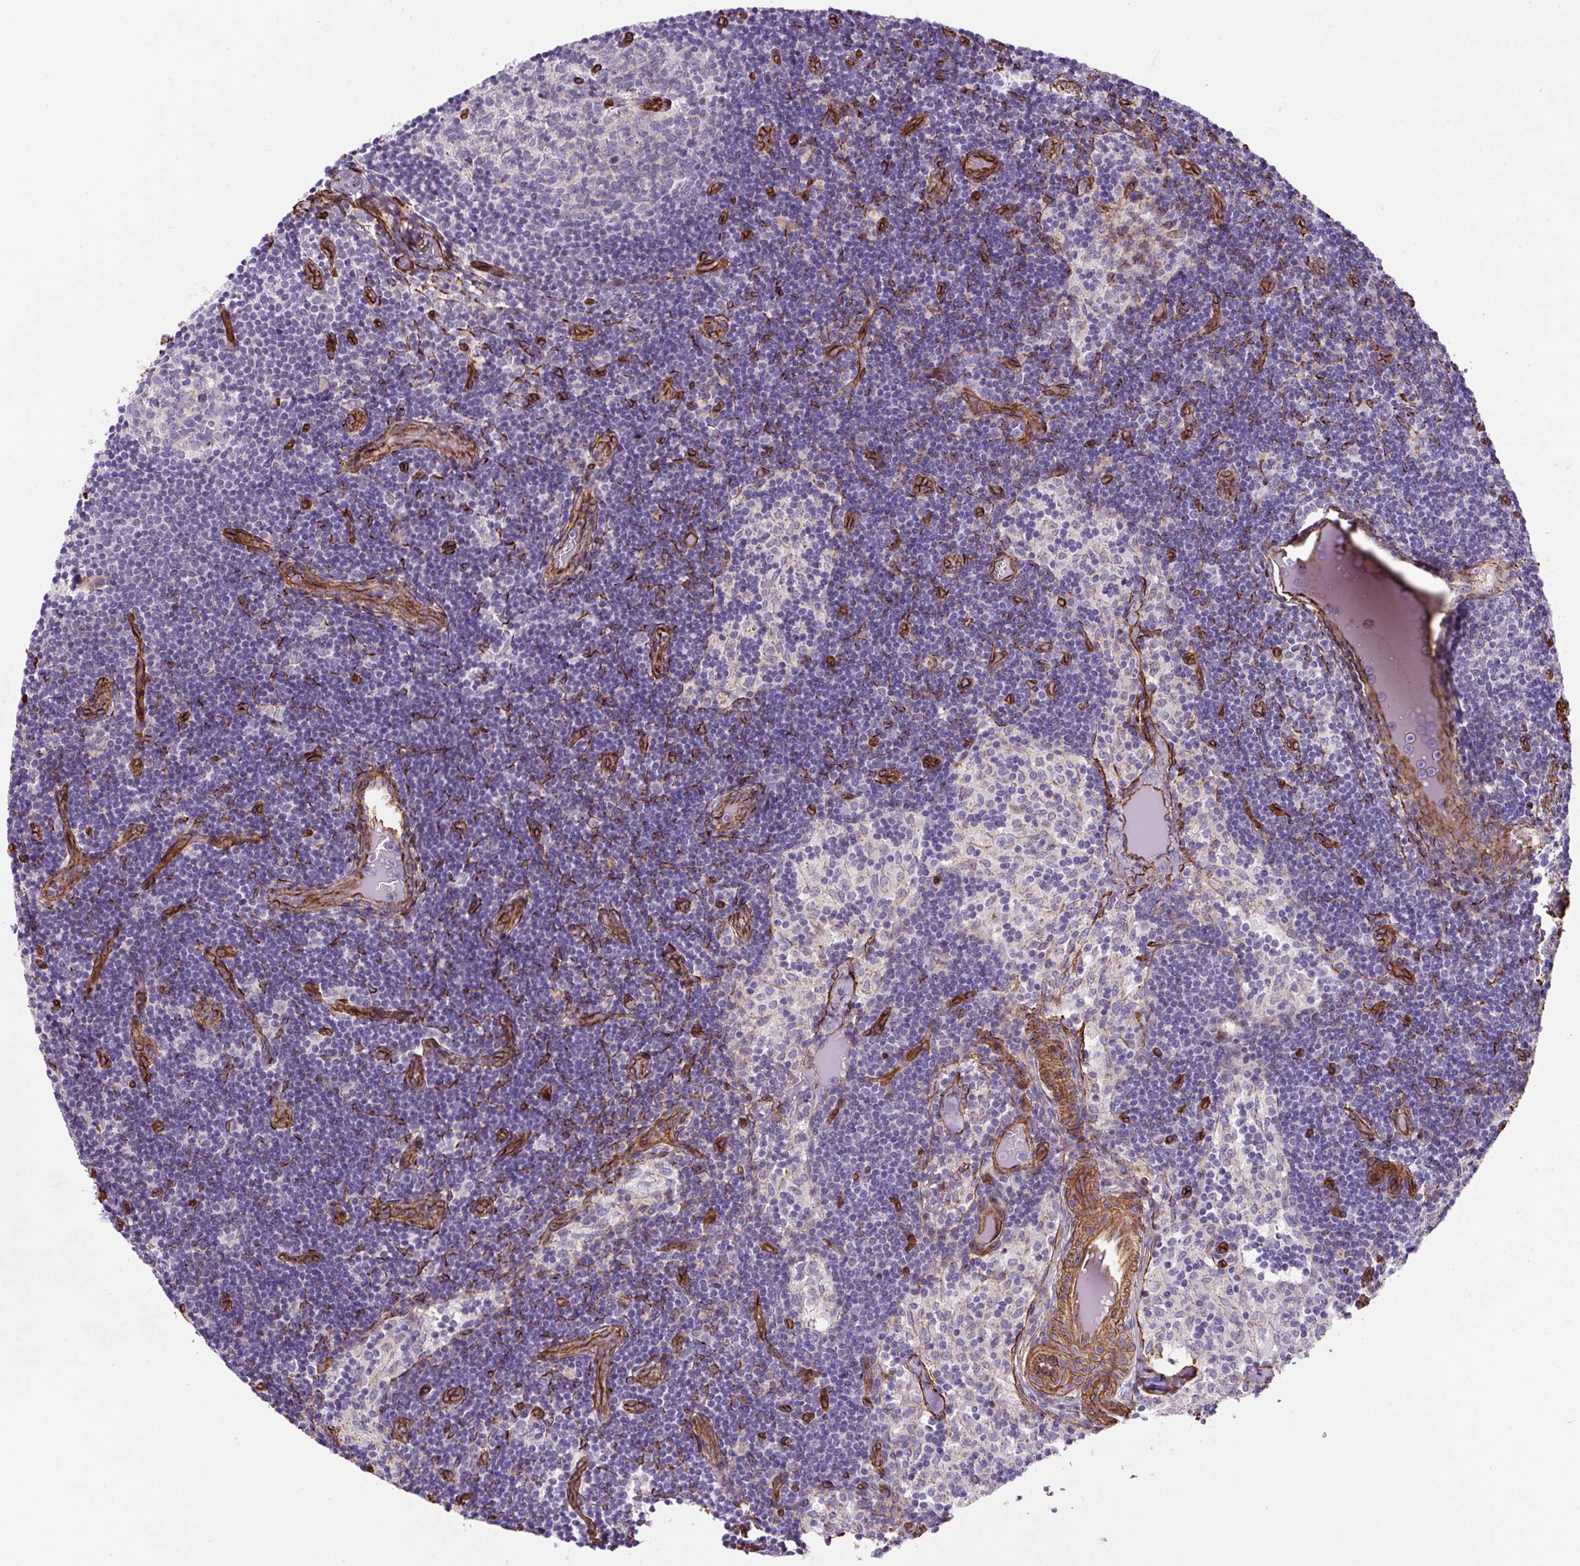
{"staining": {"intensity": "negative", "quantity": "none", "location": "none"}, "tissue": "lymph node", "cell_type": "Germinal center cells", "image_type": "normal", "snomed": [{"axis": "morphology", "description": "Normal tissue, NOS"}, {"axis": "topography", "description": "Lymph node"}], "caption": "The immunohistochemistry (IHC) photomicrograph has no significant positivity in germinal center cells of lymph node.", "gene": "ANKUB1", "patient": {"sex": "female", "age": 31}}